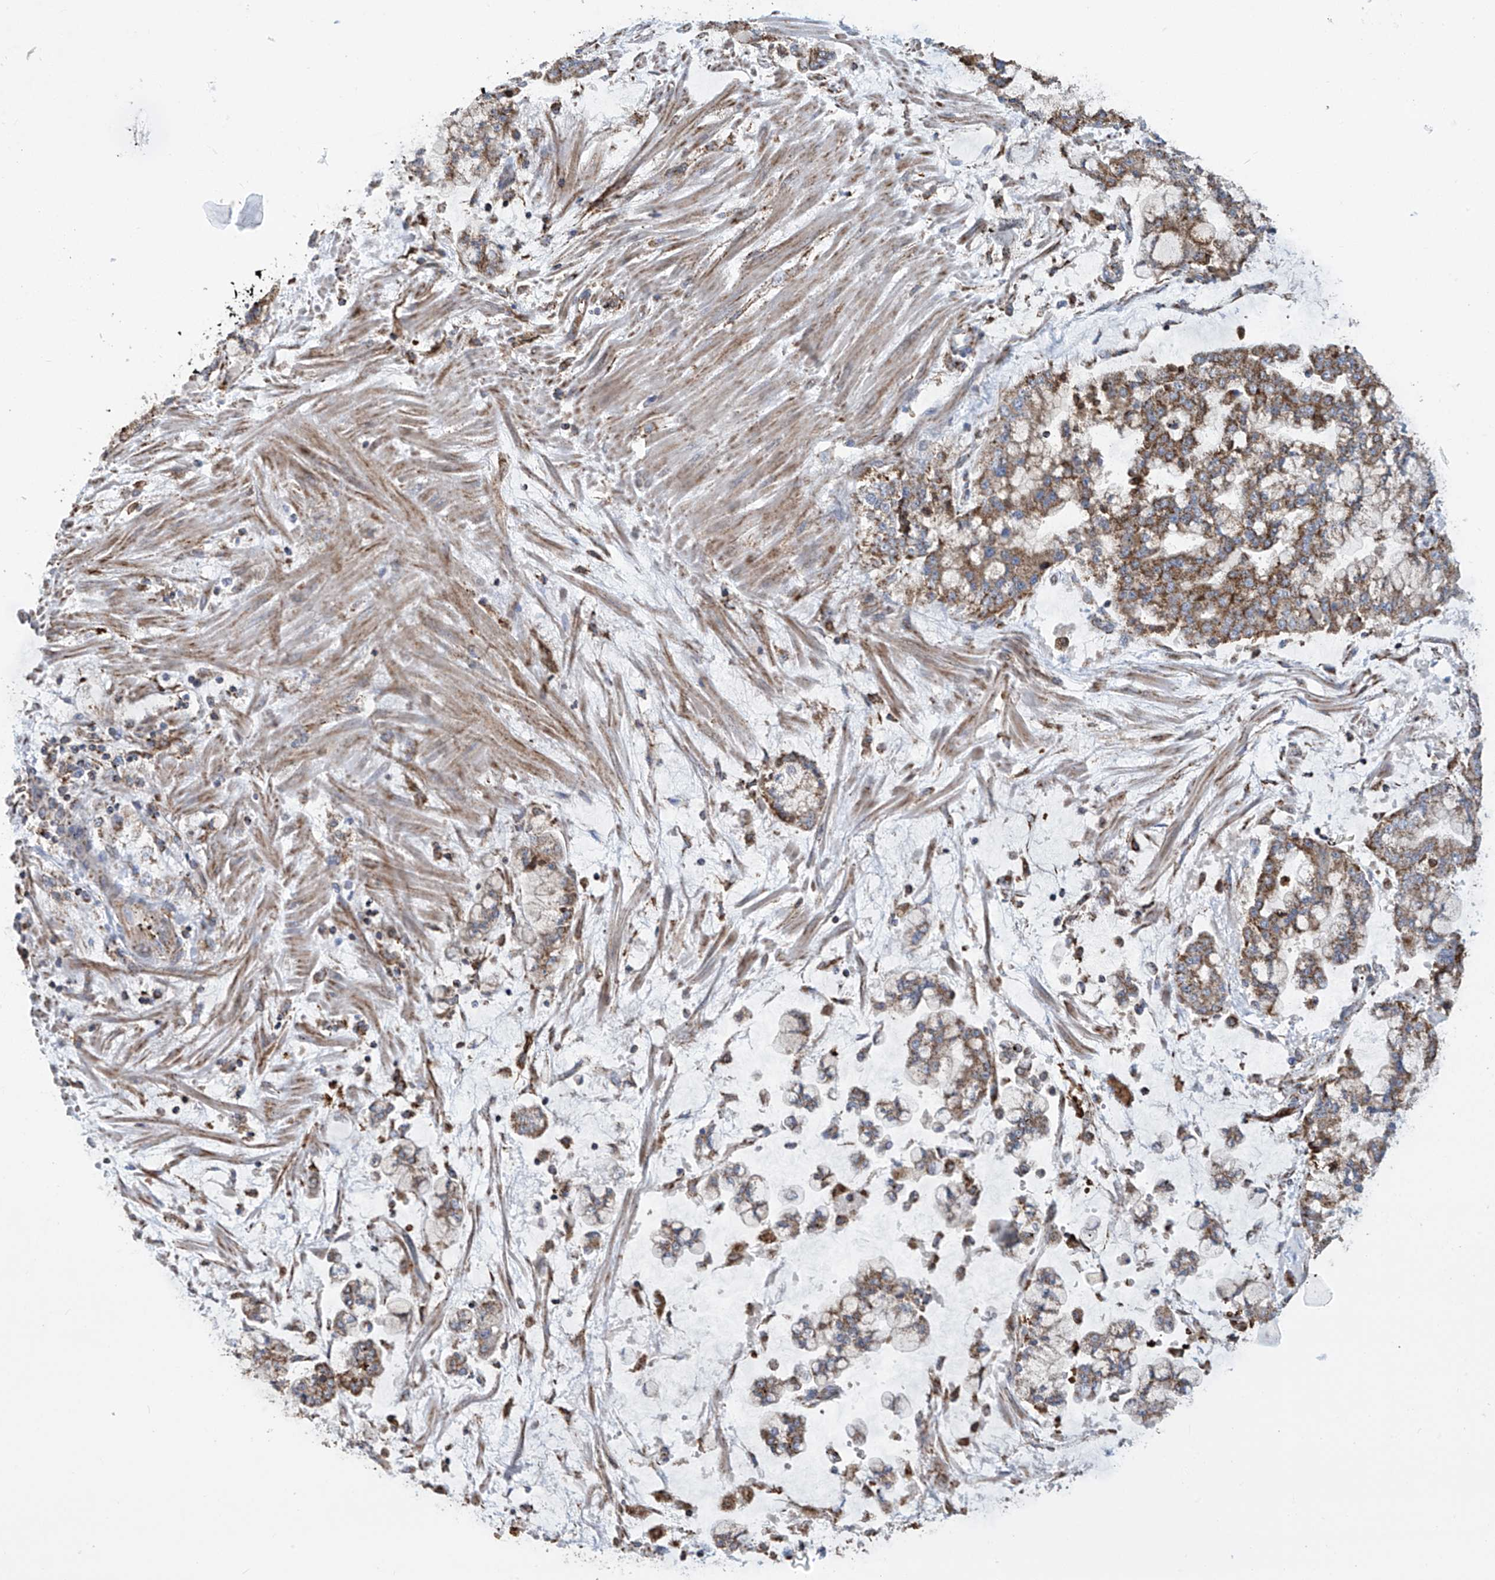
{"staining": {"intensity": "moderate", "quantity": ">75%", "location": "cytoplasmic/membranous"}, "tissue": "stomach cancer", "cell_type": "Tumor cells", "image_type": "cancer", "snomed": [{"axis": "morphology", "description": "Normal tissue, NOS"}, {"axis": "morphology", "description": "Adenocarcinoma, NOS"}, {"axis": "topography", "description": "Stomach, upper"}, {"axis": "topography", "description": "Stomach"}], "caption": "There is medium levels of moderate cytoplasmic/membranous expression in tumor cells of stomach adenocarcinoma, as demonstrated by immunohistochemical staining (brown color).", "gene": "COMMD1", "patient": {"sex": "male", "age": 76}}